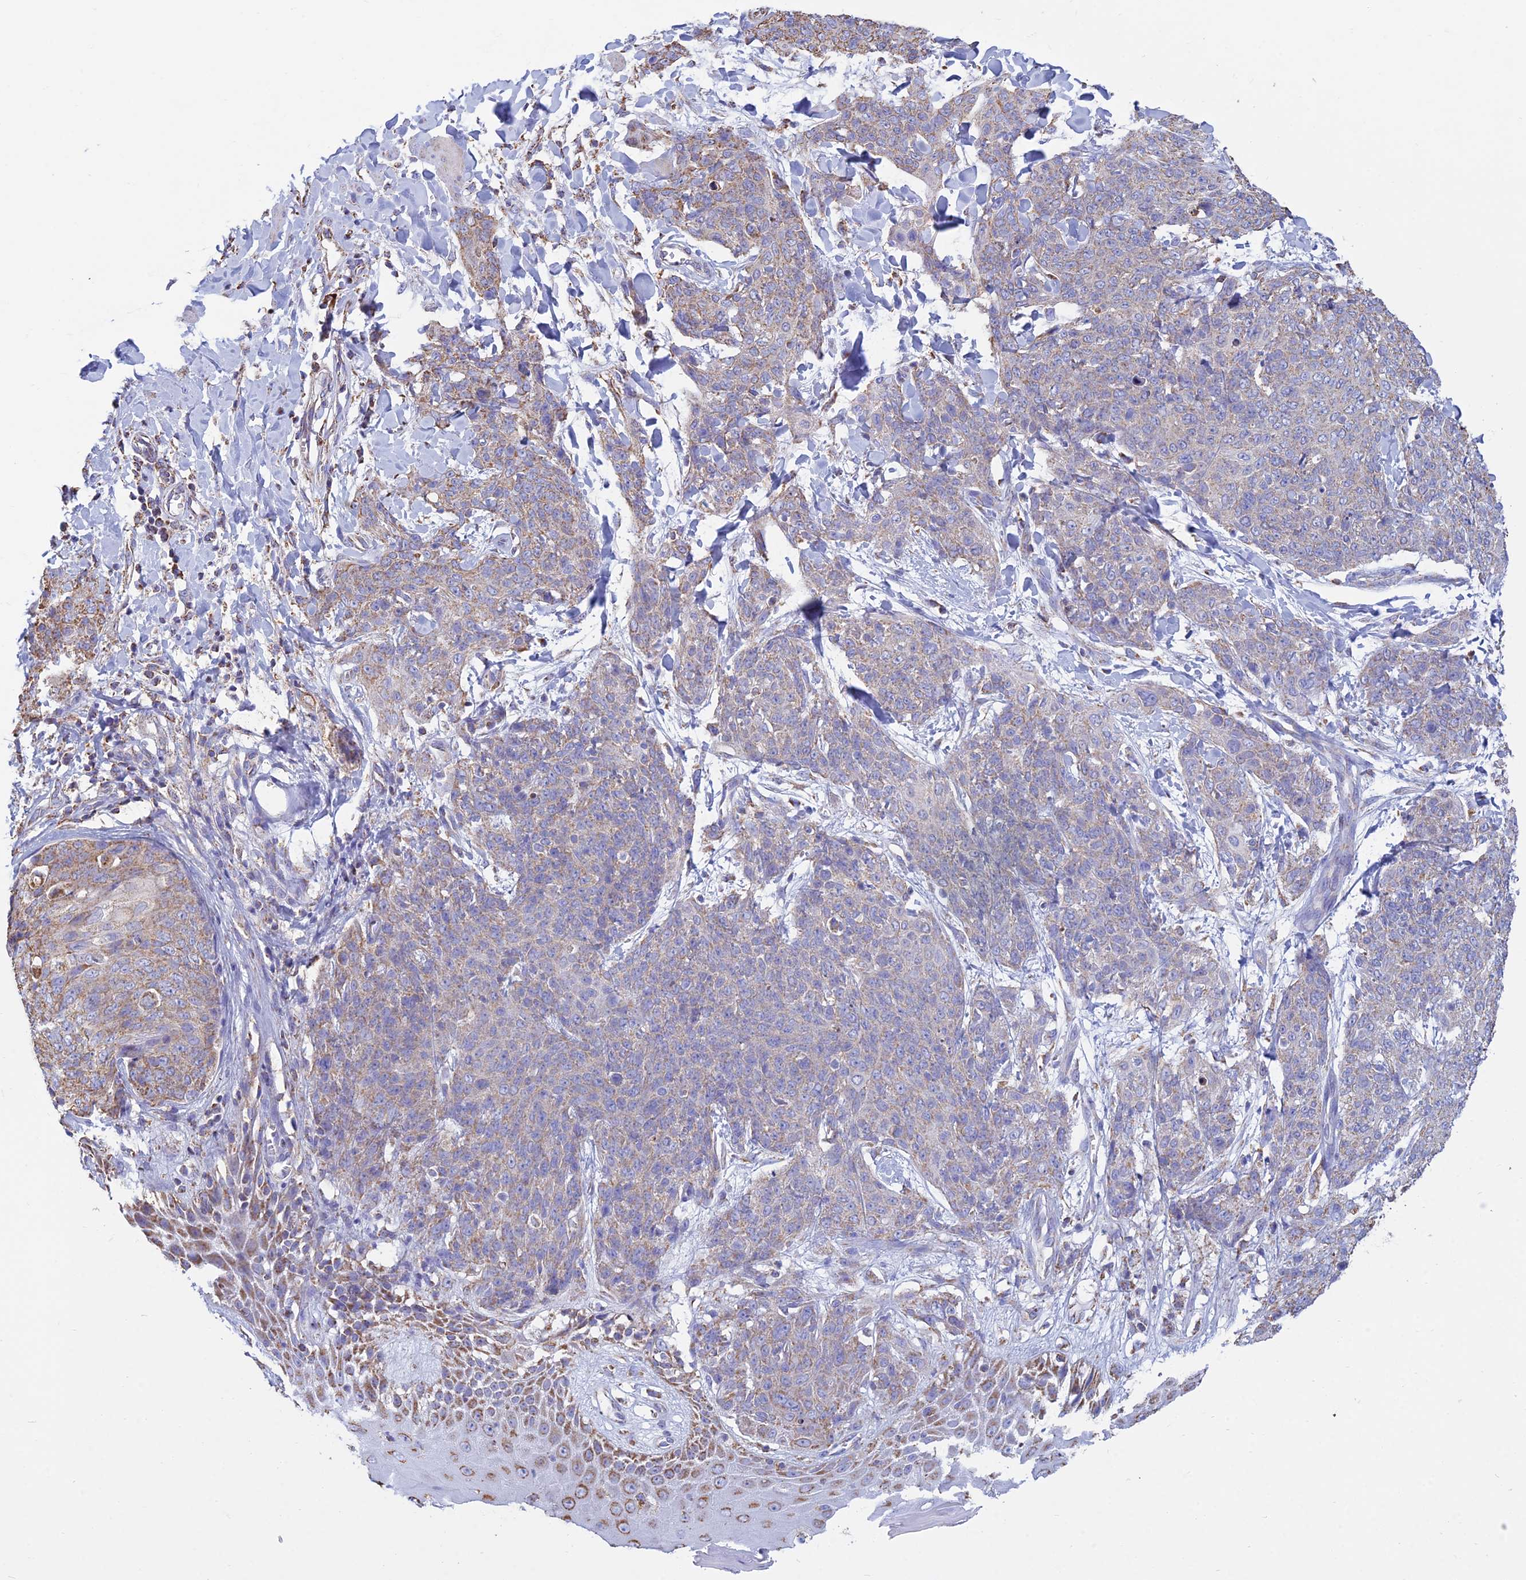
{"staining": {"intensity": "moderate", "quantity": "<25%", "location": "cytoplasmic/membranous"}, "tissue": "skin cancer", "cell_type": "Tumor cells", "image_type": "cancer", "snomed": [{"axis": "morphology", "description": "Squamous cell carcinoma, NOS"}, {"axis": "topography", "description": "Skin"}, {"axis": "topography", "description": "Vulva"}], "caption": "Squamous cell carcinoma (skin) tissue demonstrates moderate cytoplasmic/membranous staining in about <25% of tumor cells Using DAB (3,3'-diaminobenzidine) (brown) and hematoxylin (blue) stains, captured at high magnification using brightfield microscopy.", "gene": "OR2W3", "patient": {"sex": "female", "age": 85}}